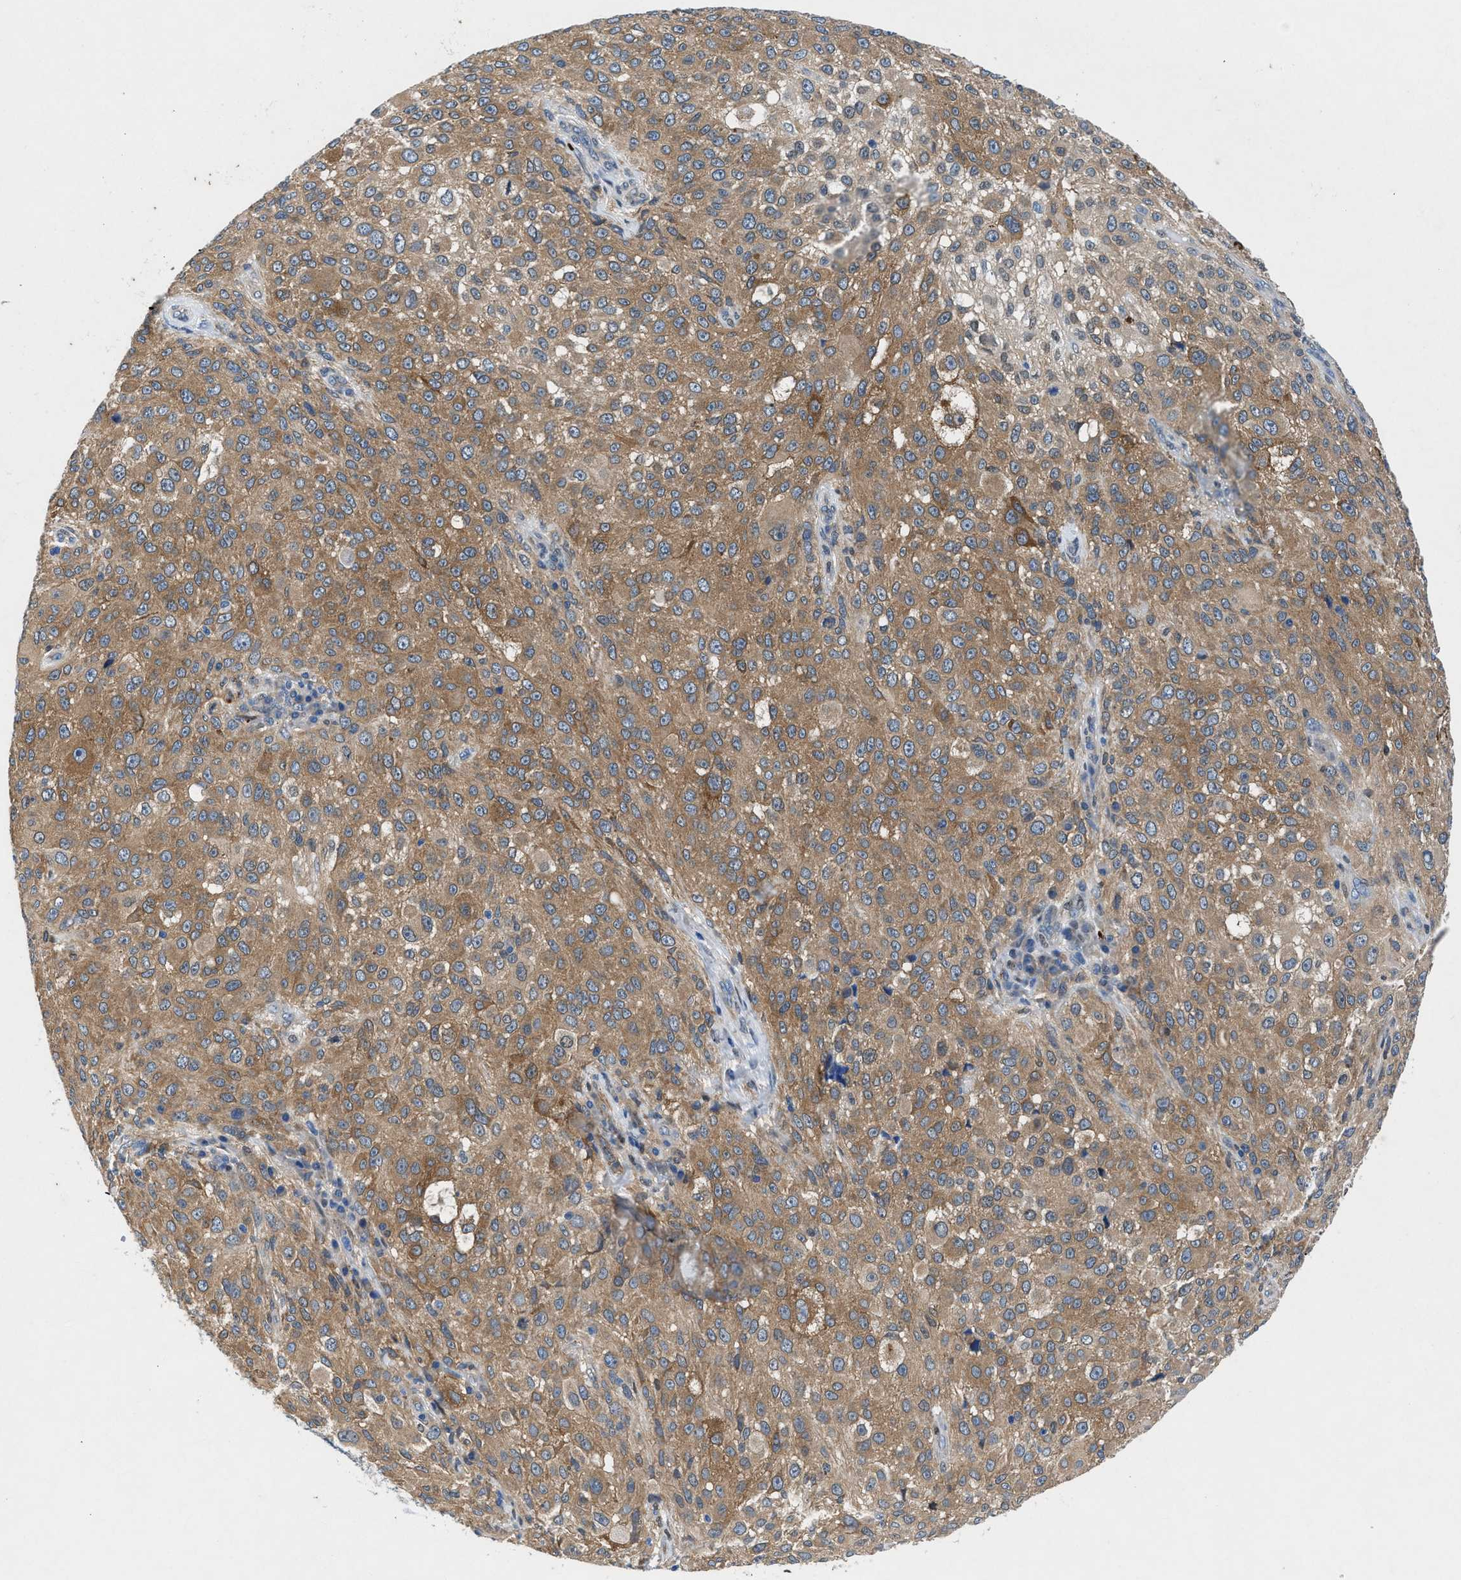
{"staining": {"intensity": "moderate", "quantity": ">75%", "location": "cytoplasmic/membranous"}, "tissue": "melanoma", "cell_type": "Tumor cells", "image_type": "cancer", "snomed": [{"axis": "morphology", "description": "Necrosis, NOS"}, {"axis": "morphology", "description": "Malignant melanoma, NOS"}, {"axis": "topography", "description": "Skin"}], "caption": "IHC of melanoma shows medium levels of moderate cytoplasmic/membranous staining in about >75% of tumor cells.", "gene": "COPS2", "patient": {"sex": "female", "age": 87}}